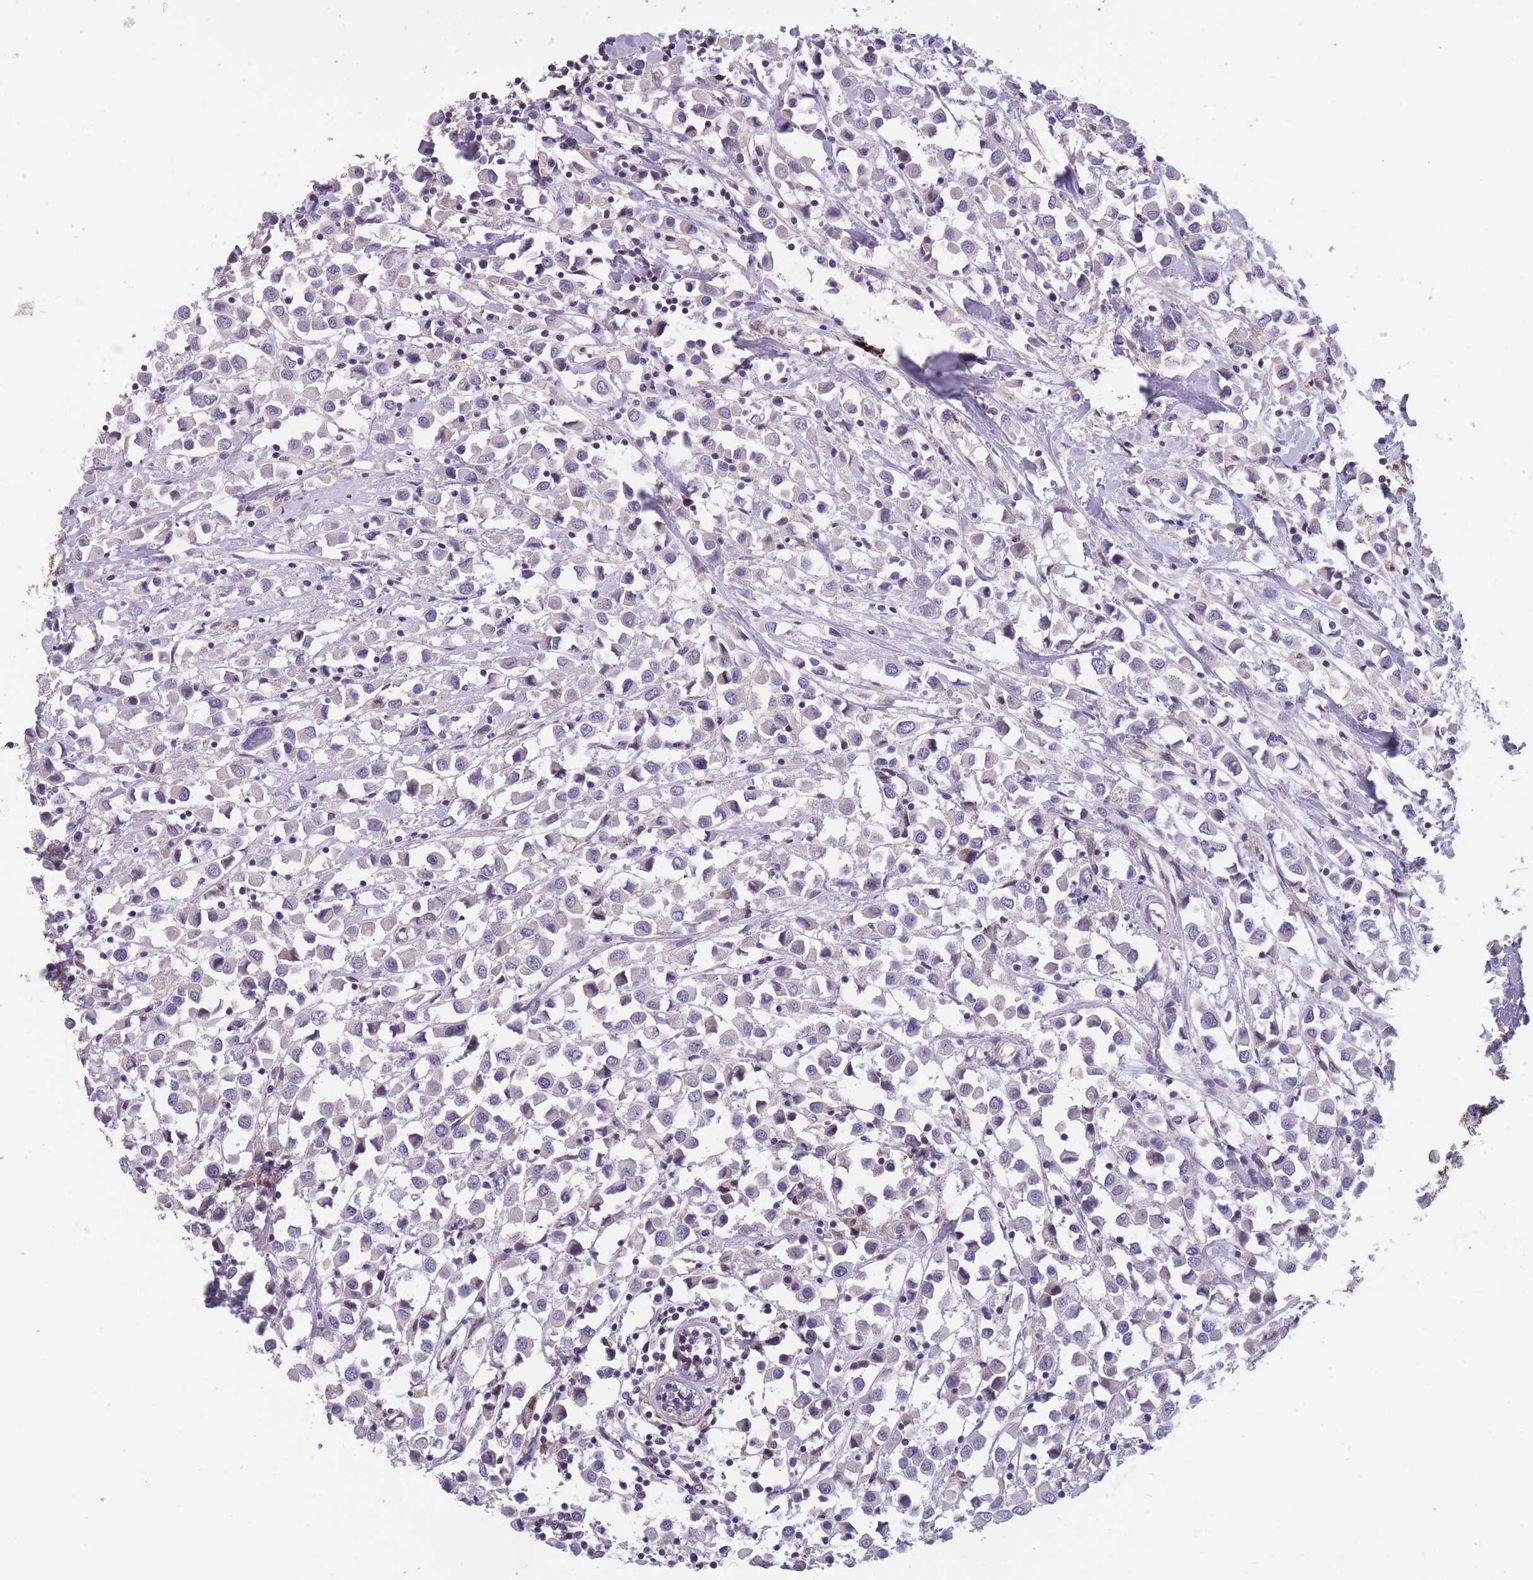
{"staining": {"intensity": "negative", "quantity": "none", "location": "none"}, "tissue": "breast cancer", "cell_type": "Tumor cells", "image_type": "cancer", "snomed": [{"axis": "morphology", "description": "Duct carcinoma"}, {"axis": "topography", "description": "Breast"}], "caption": "Tumor cells show no significant protein expression in breast infiltrating ductal carcinoma.", "gene": "FAM83F", "patient": {"sex": "female", "age": 61}}